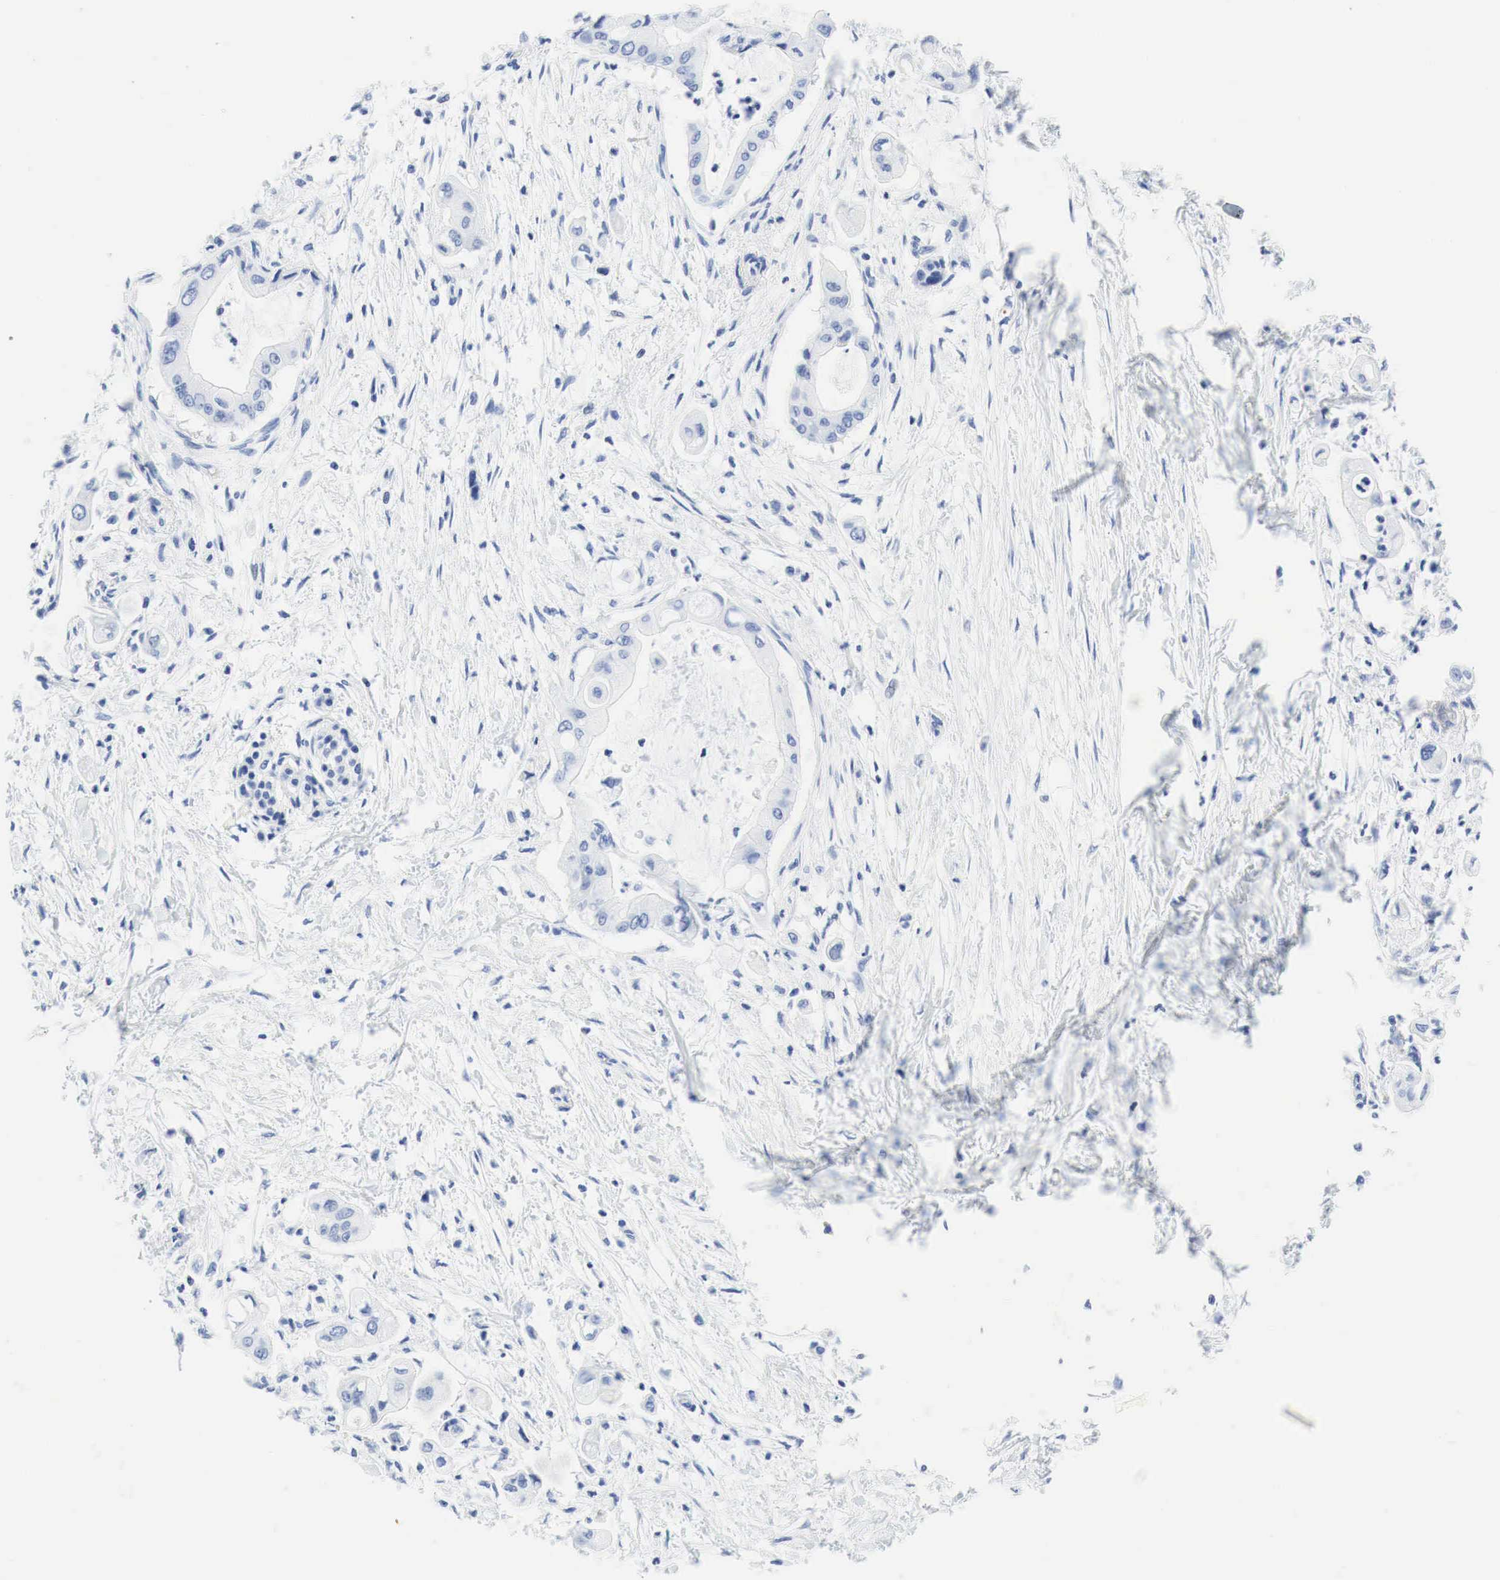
{"staining": {"intensity": "negative", "quantity": "none", "location": "none"}, "tissue": "pancreatic cancer", "cell_type": "Tumor cells", "image_type": "cancer", "snomed": [{"axis": "morphology", "description": "Adenocarcinoma, NOS"}, {"axis": "topography", "description": "Pancreas"}], "caption": "This is an immunohistochemistry micrograph of pancreatic cancer (adenocarcinoma). There is no positivity in tumor cells.", "gene": "INHA", "patient": {"sex": "male", "age": 58}}